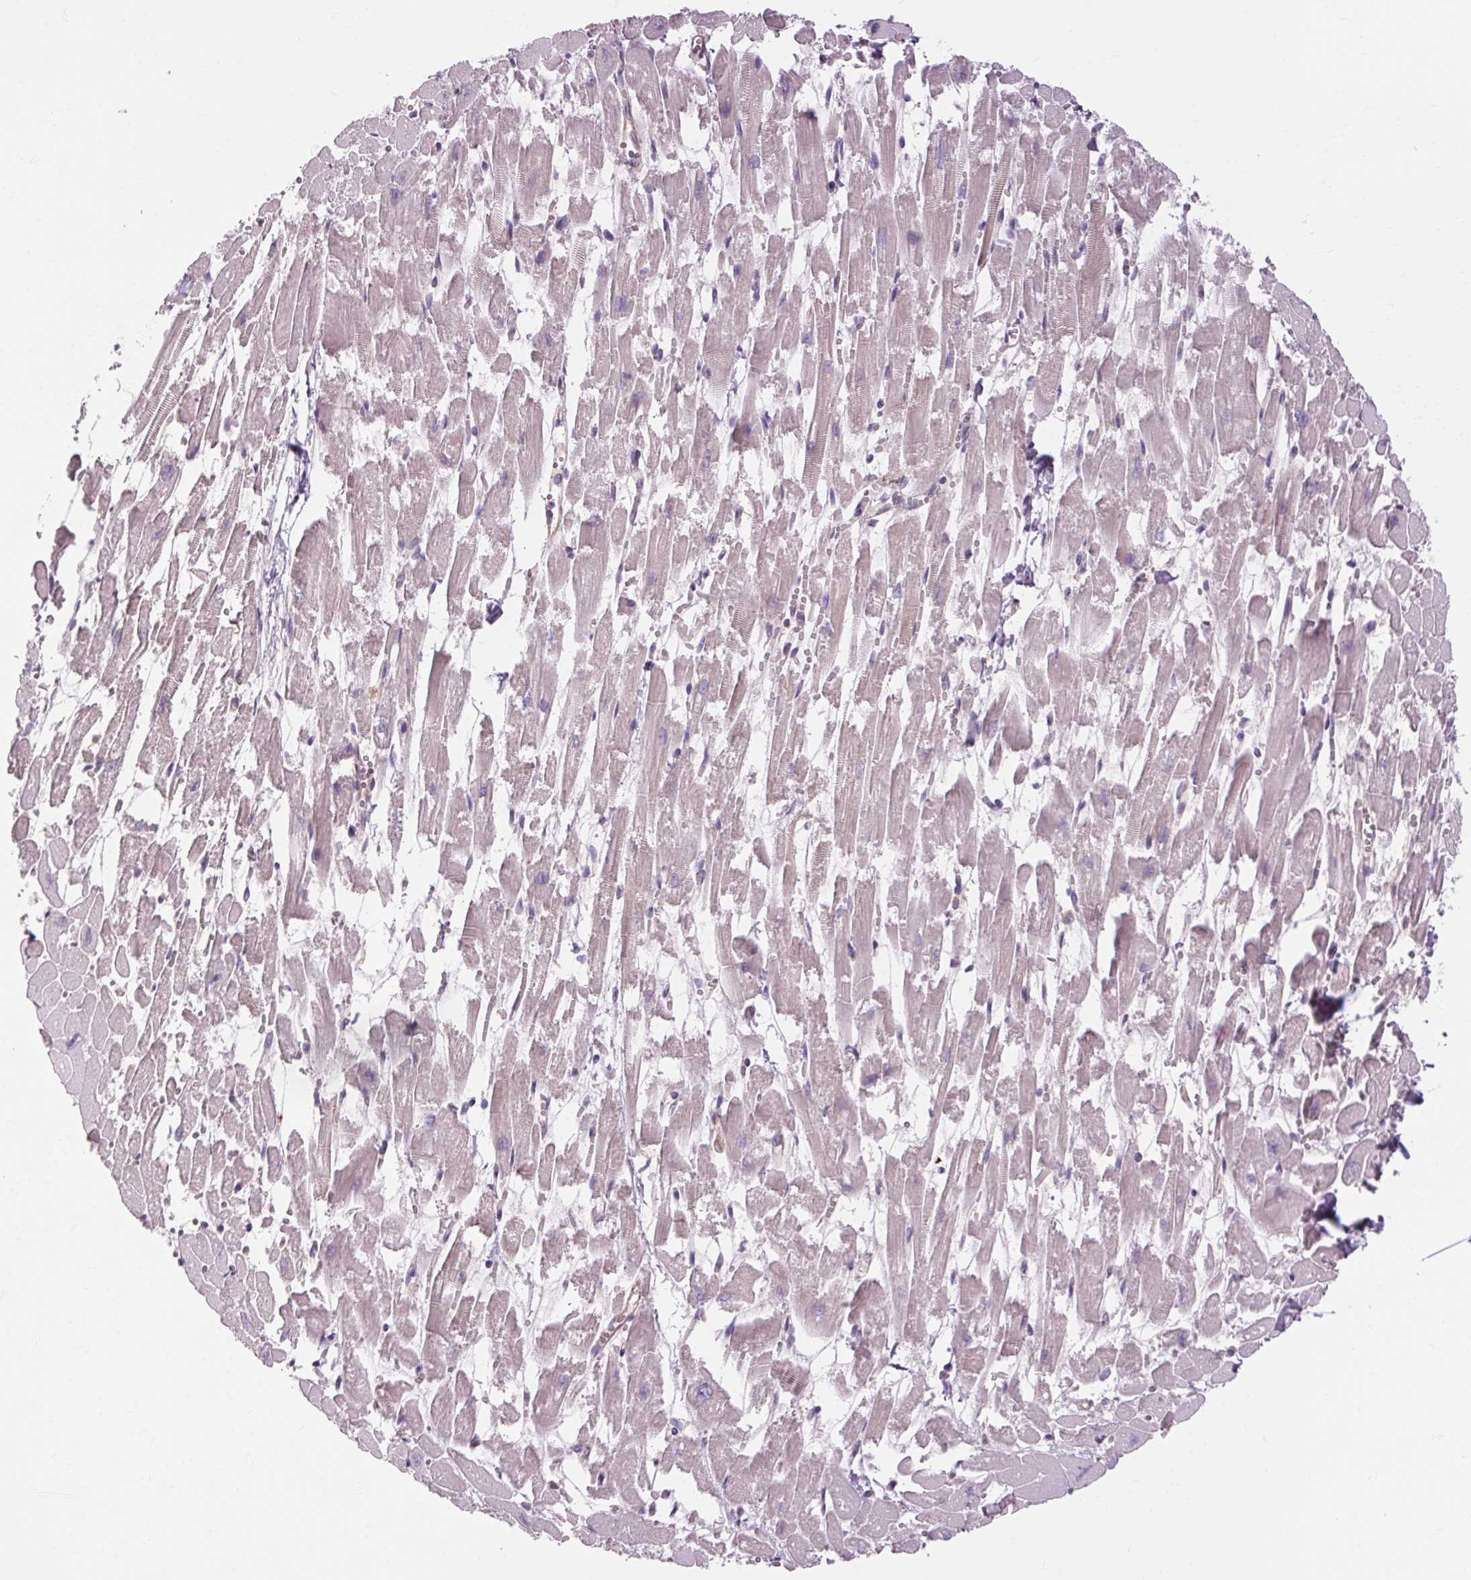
{"staining": {"intensity": "weak", "quantity": "<25%", "location": "cytoplasmic/membranous"}, "tissue": "heart muscle", "cell_type": "Cardiomyocytes", "image_type": "normal", "snomed": [{"axis": "morphology", "description": "Normal tissue, NOS"}, {"axis": "topography", "description": "Heart"}], "caption": "IHC histopathology image of unremarkable heart muscle: heart muscle stained with DAB (3,3'-diaminobenzidine) demonstrates no significant protein expression in cardiomyocytes.", "gene": "TM6SF1", "patient": {"sex": "female", "age": 52}}